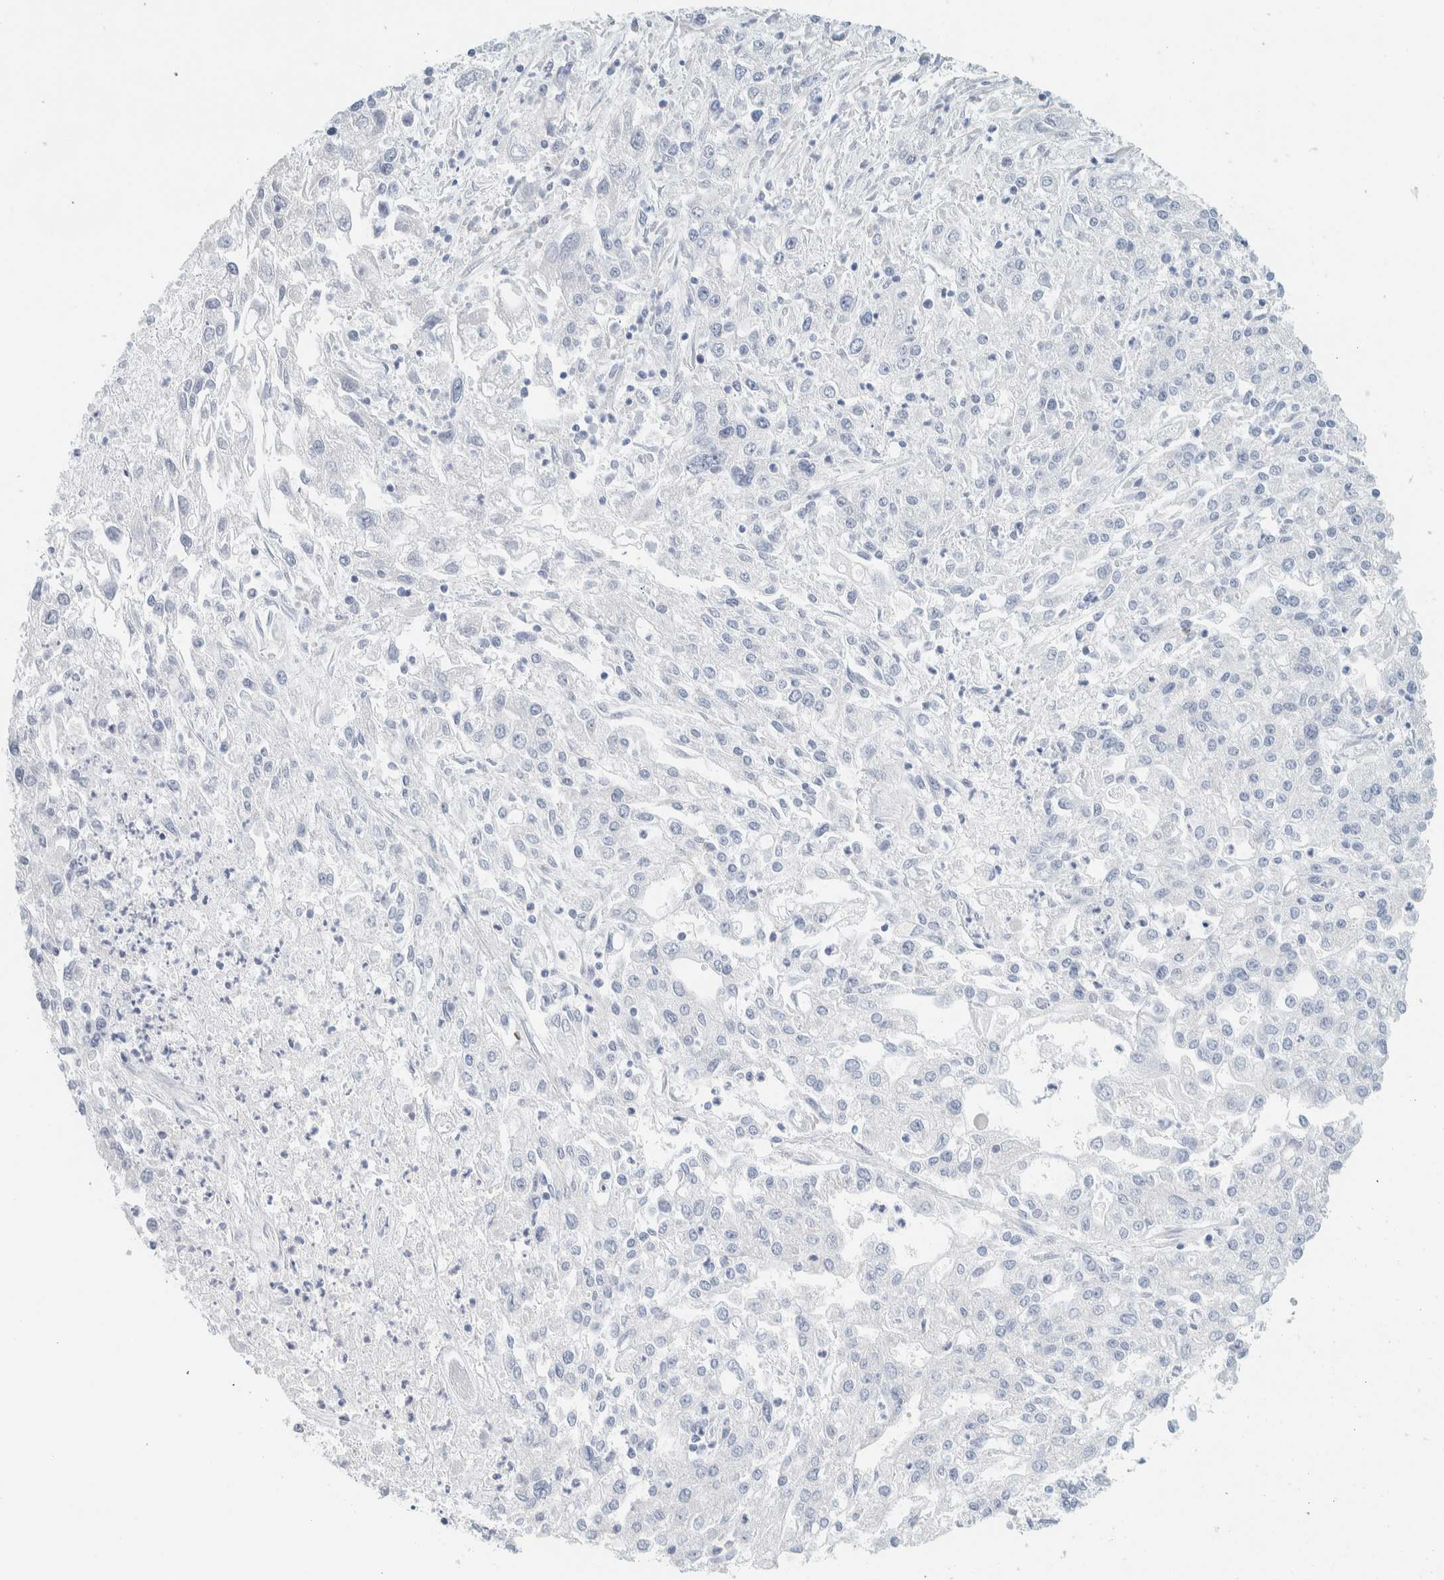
{"staining": {"intensity": "negative", "quantity": "none", "location": "none"}, "tissue": "endometrial cancer", "cell_type": "Tumor cells", "image_type": "cancer", "snomed": [{"axis": "morphology", "description": "Adenocarcinoma, NOS"}, {"axis": "topography", "description": "Endometrium"}], "caption": "Image shows no significant protein staining in tumor cells of endometrial cancer. Brightfield microscopy of immunohistochemistry (IHC) stained with DAB (brown) and hematoxylin (blue), captured at high magnification.", "gene": "SPNS3", "patient": {"sex": "female", "age": 49}}